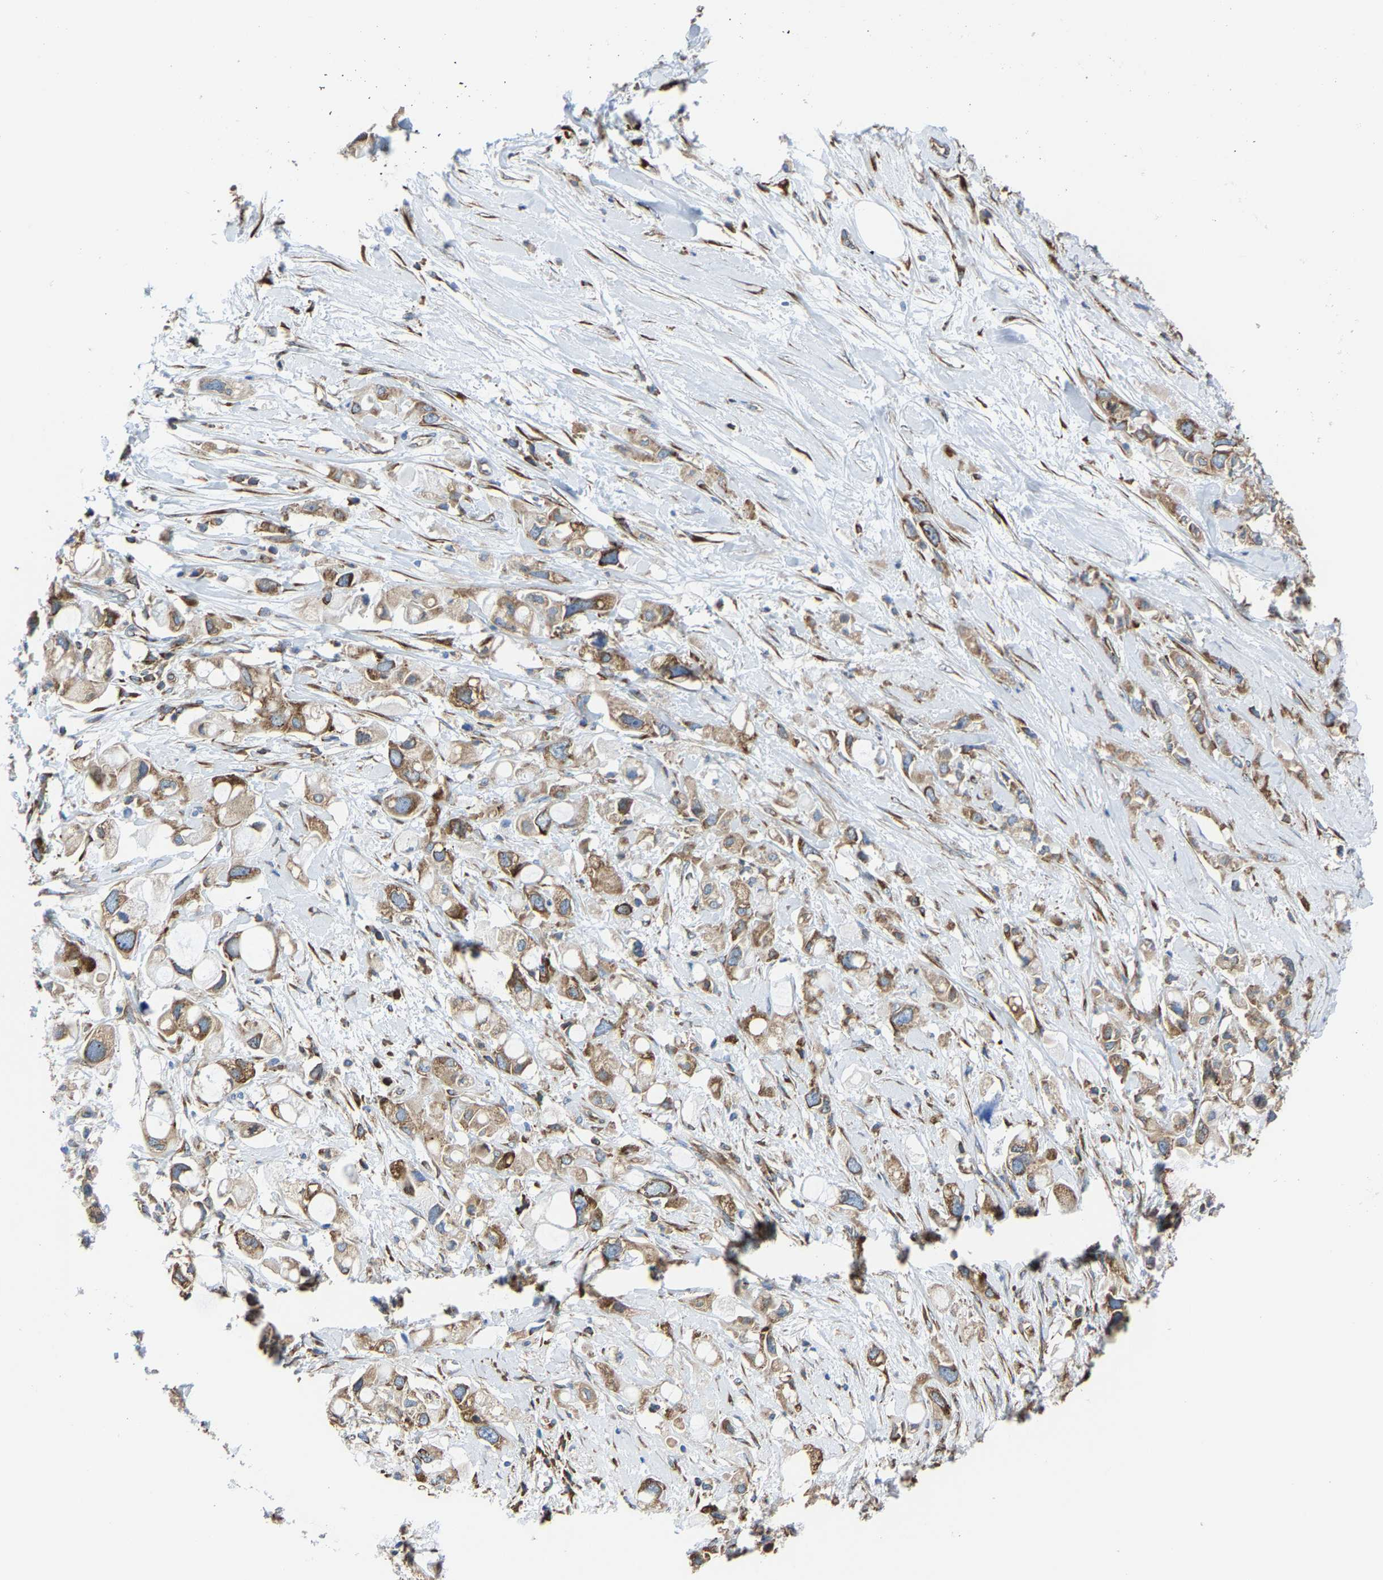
{"staining": {"intensity": "strong", "quantity": ">75%", "location": "cytoplasmic/membranous"}, "tissue": "pancreatic cancer", "cell_type": "Tumor cells", "image_type": "cancer", "snomed": [{"axis": "morphology", "description": "Adenocarcinoma, NOS"}, {"axis": "topography", "description": "Pancreas"}], "caption": "This is an image of IHC staining of pancreatic cancer (adenocarcinoma), which shows strong expression in the cytoplasmic/membranous of tumor cells.", "gene": "G3BP2", "patient": {"sex": "female", "age": 56}}